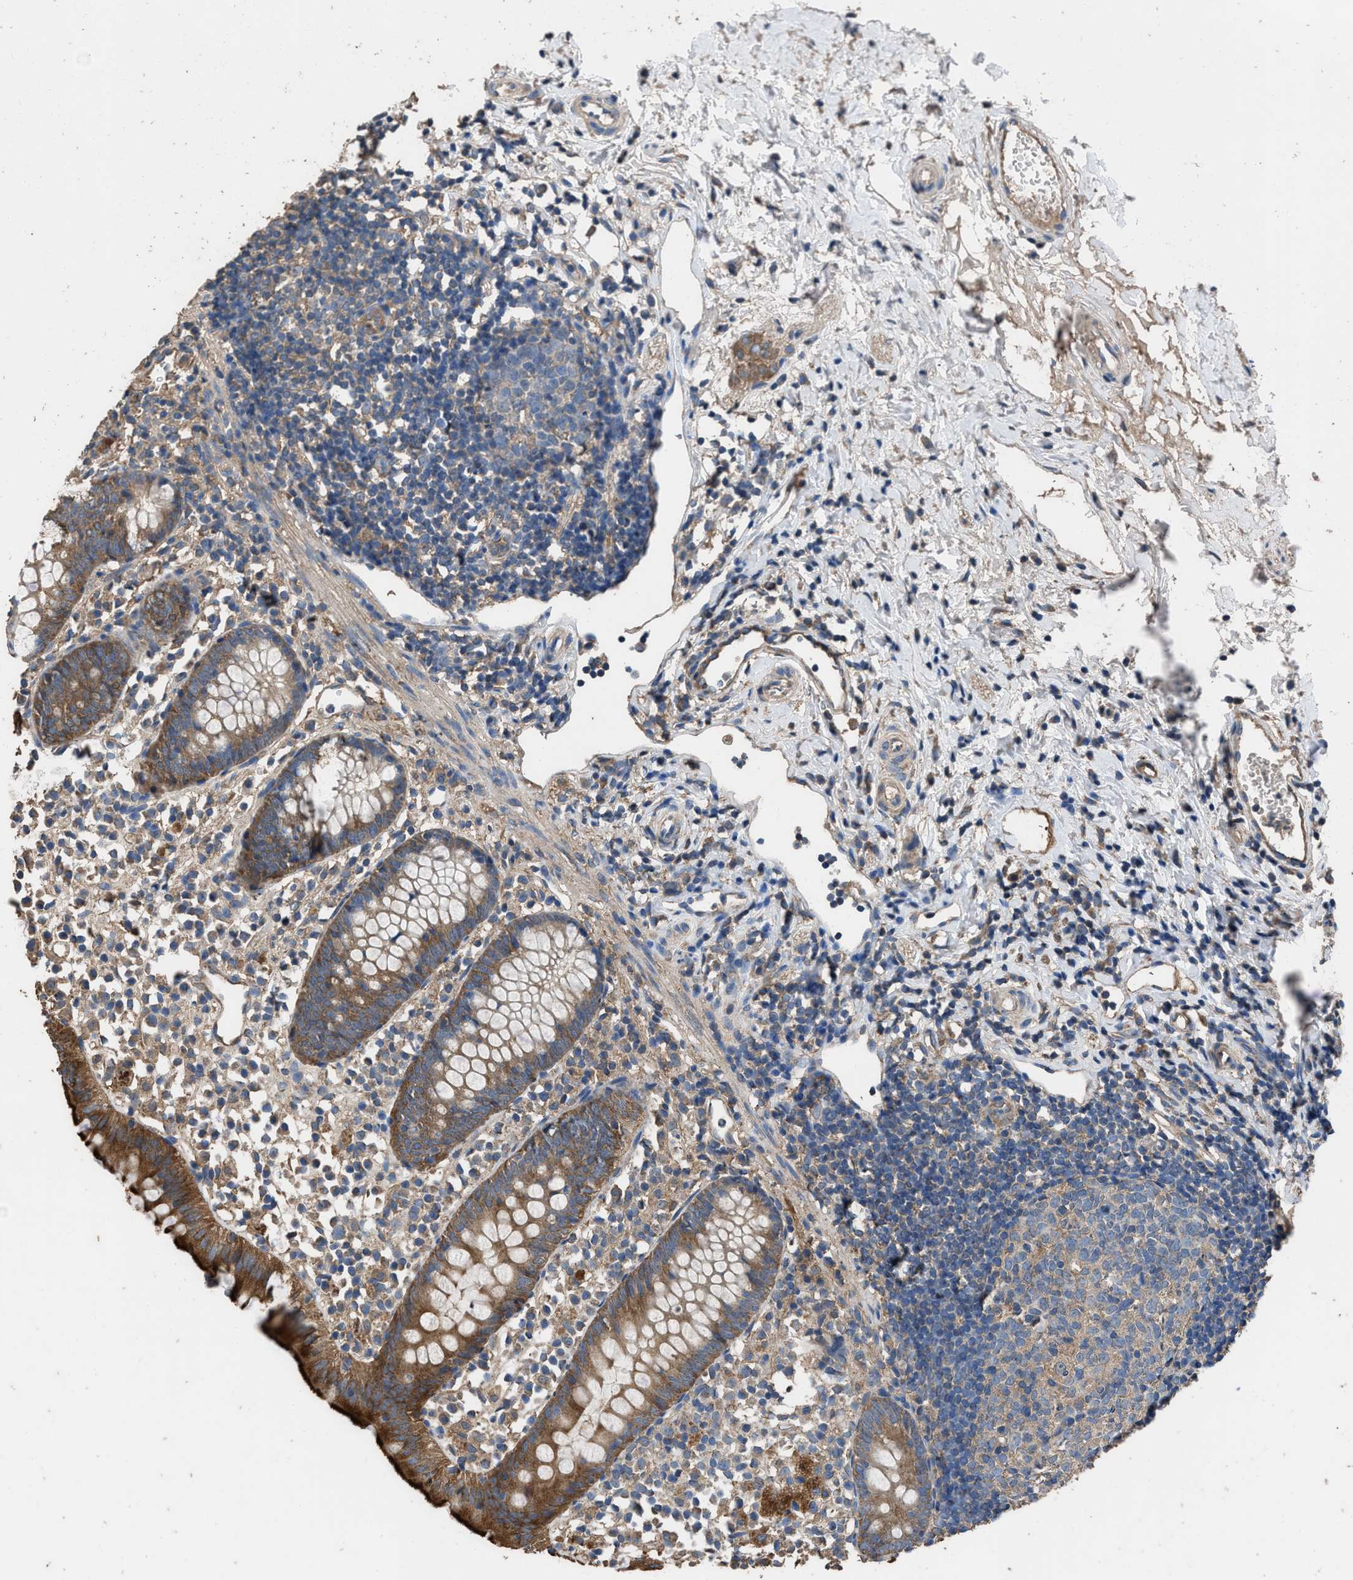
{"staining": {"intensity": "strong", "quantity": ">75%", "location": "cytoplasmic/membranous"}, "tissue": "appendix", "cell_type": "Glandular cells", "image_type": "normal", "snomed": [{"axis": "morphology", "description": "Normal tissue, NOS"}, {"axis": "topography", "description": "Appendix"}], "caption": "Protein staining displays strong cytoplasmic/membranous positivity in approximately >75% of glandular cells in normal appendix.", "gene": "ITSN1", "patient": {"sex": "female", "age": 20}}